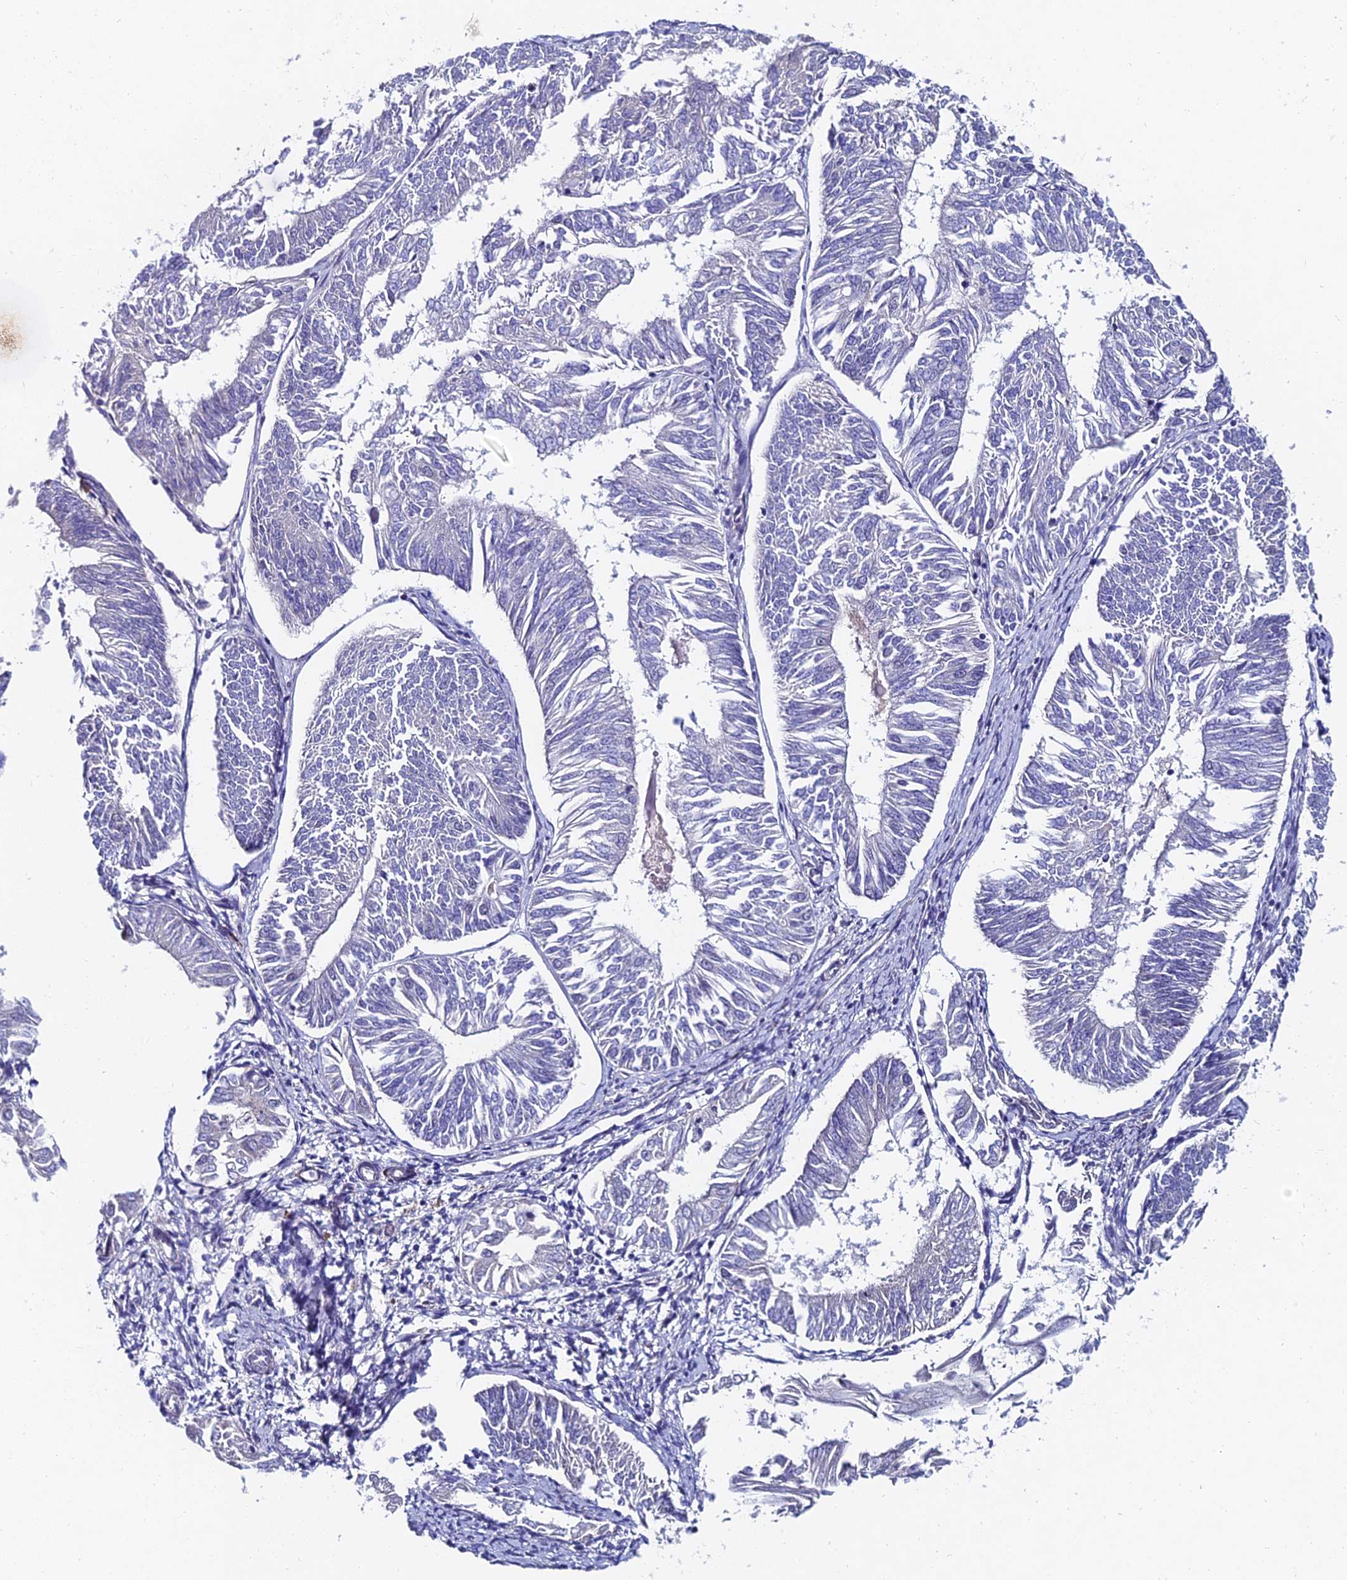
{"staining": {"intensity": "negative", "quantity": "none", "location": "none"}, "tissue": "endometrial cancer", "cell_type": "Tumor cells", "image_type": "cancer", "snomed": [{"axis": "morphology", "description": "Adenocarcinoma, NOS"}, {"axis": "topography", "description": "Endometrium"}], "caption": "IHC image of human adenocarcinoma (endometrial) stained for a protein (brown), which exhibits no staining in tumor cells.", "gene": "TRIM24", "patient": {"sex": "female", "age": 58}}